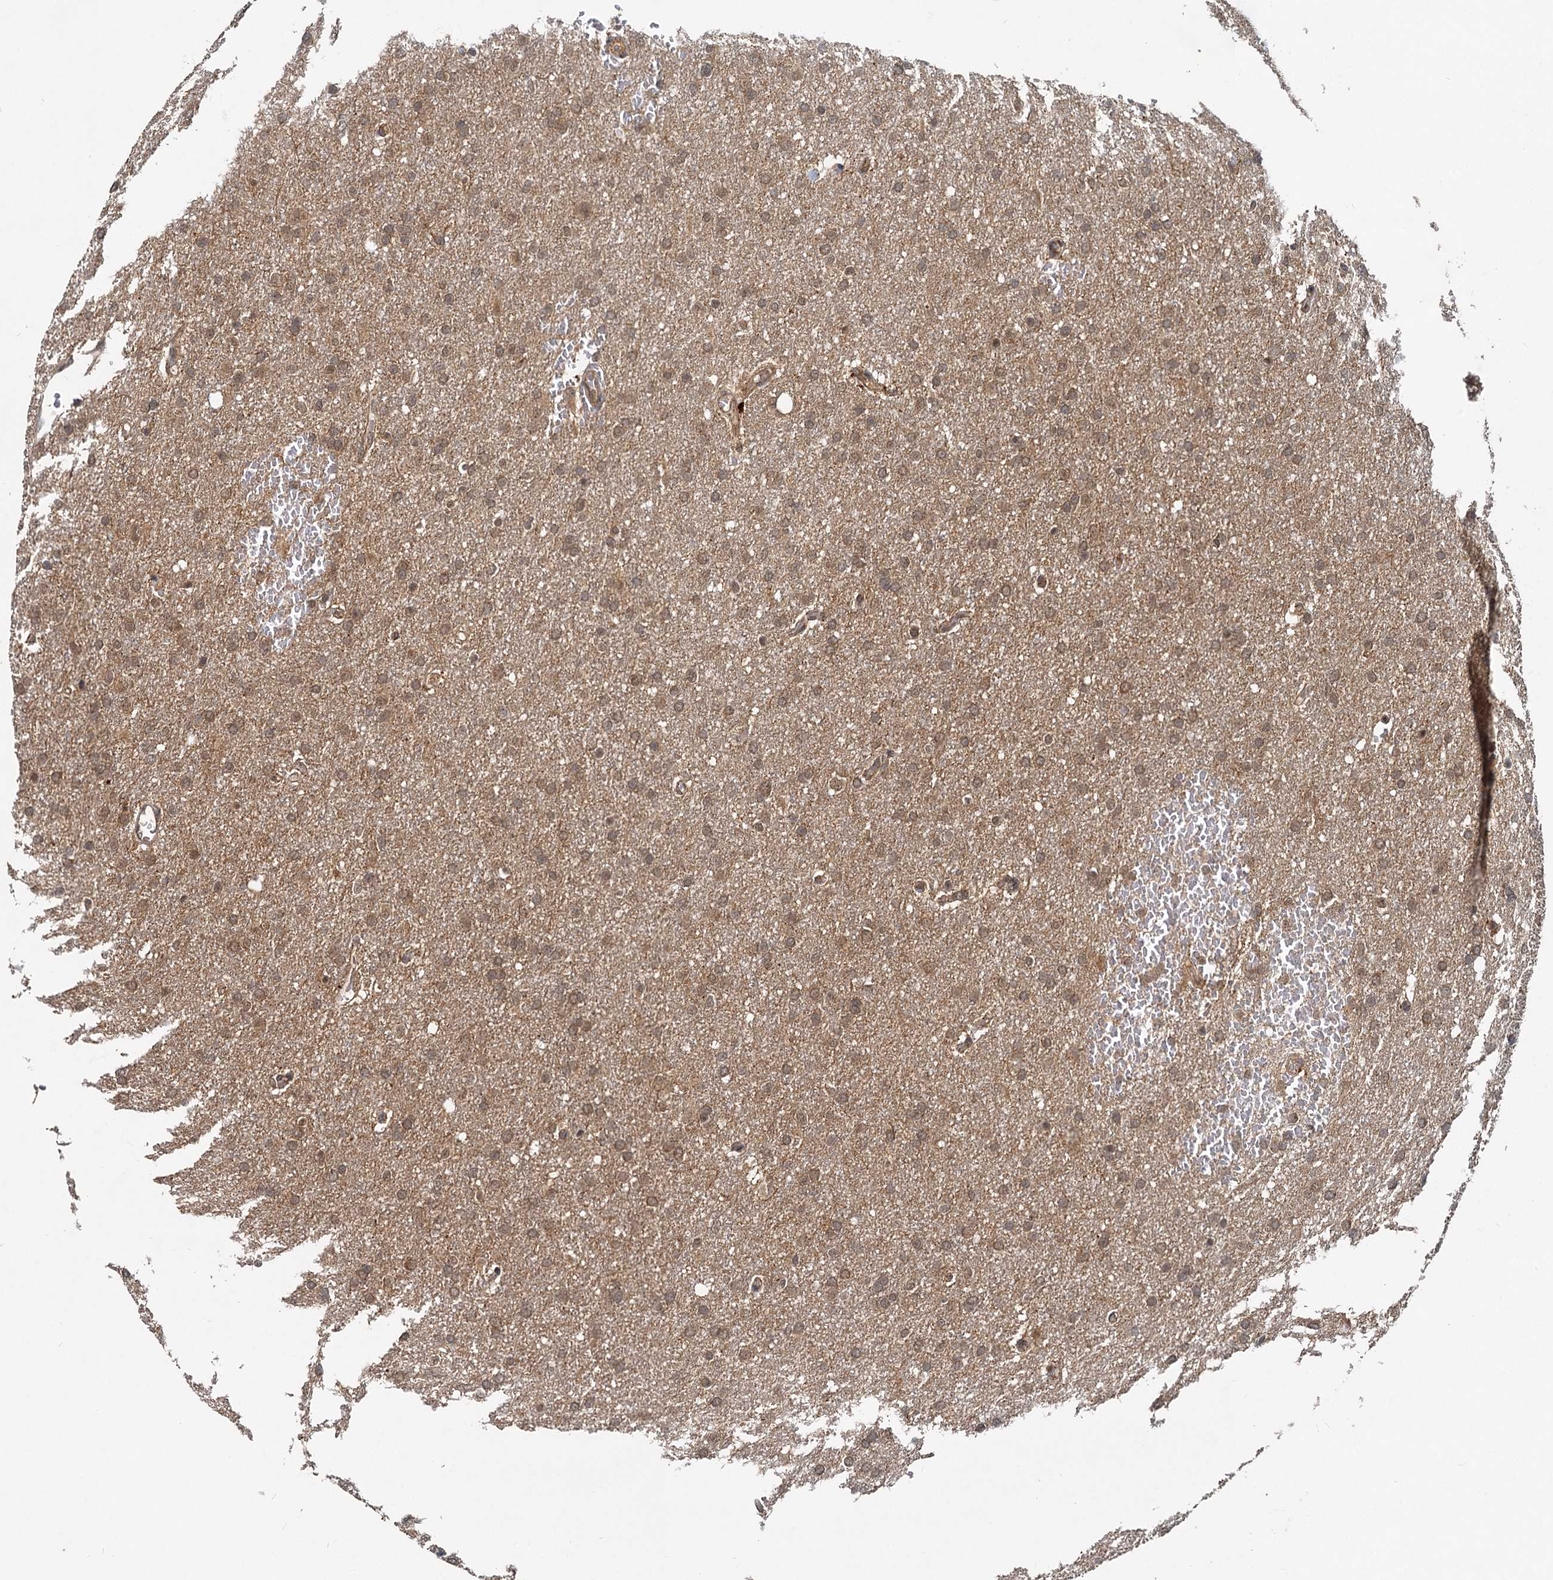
{"staining": {"intensity": "moderate", "quantity": ">75%", "location": "cytoplasmic/membranous,nuclear"}, "tissue": "glioma", "cell_type": "Tumor cells", "image_type": "cancer", "snomed": [{"axis": "morphology", "description": "Glioma, malignant, High grade"}, {"axis": "topography", "description": "Cerebral cortex"}], "caption": "Immunohistochemical staining of human glioma shows medium levels of moderate cytoplasmic/membranous and nuclear protein staining in approximately >75% of tumor cells.", "gene": "RITA1", "patient": {"sex": "female", "age": 36}}